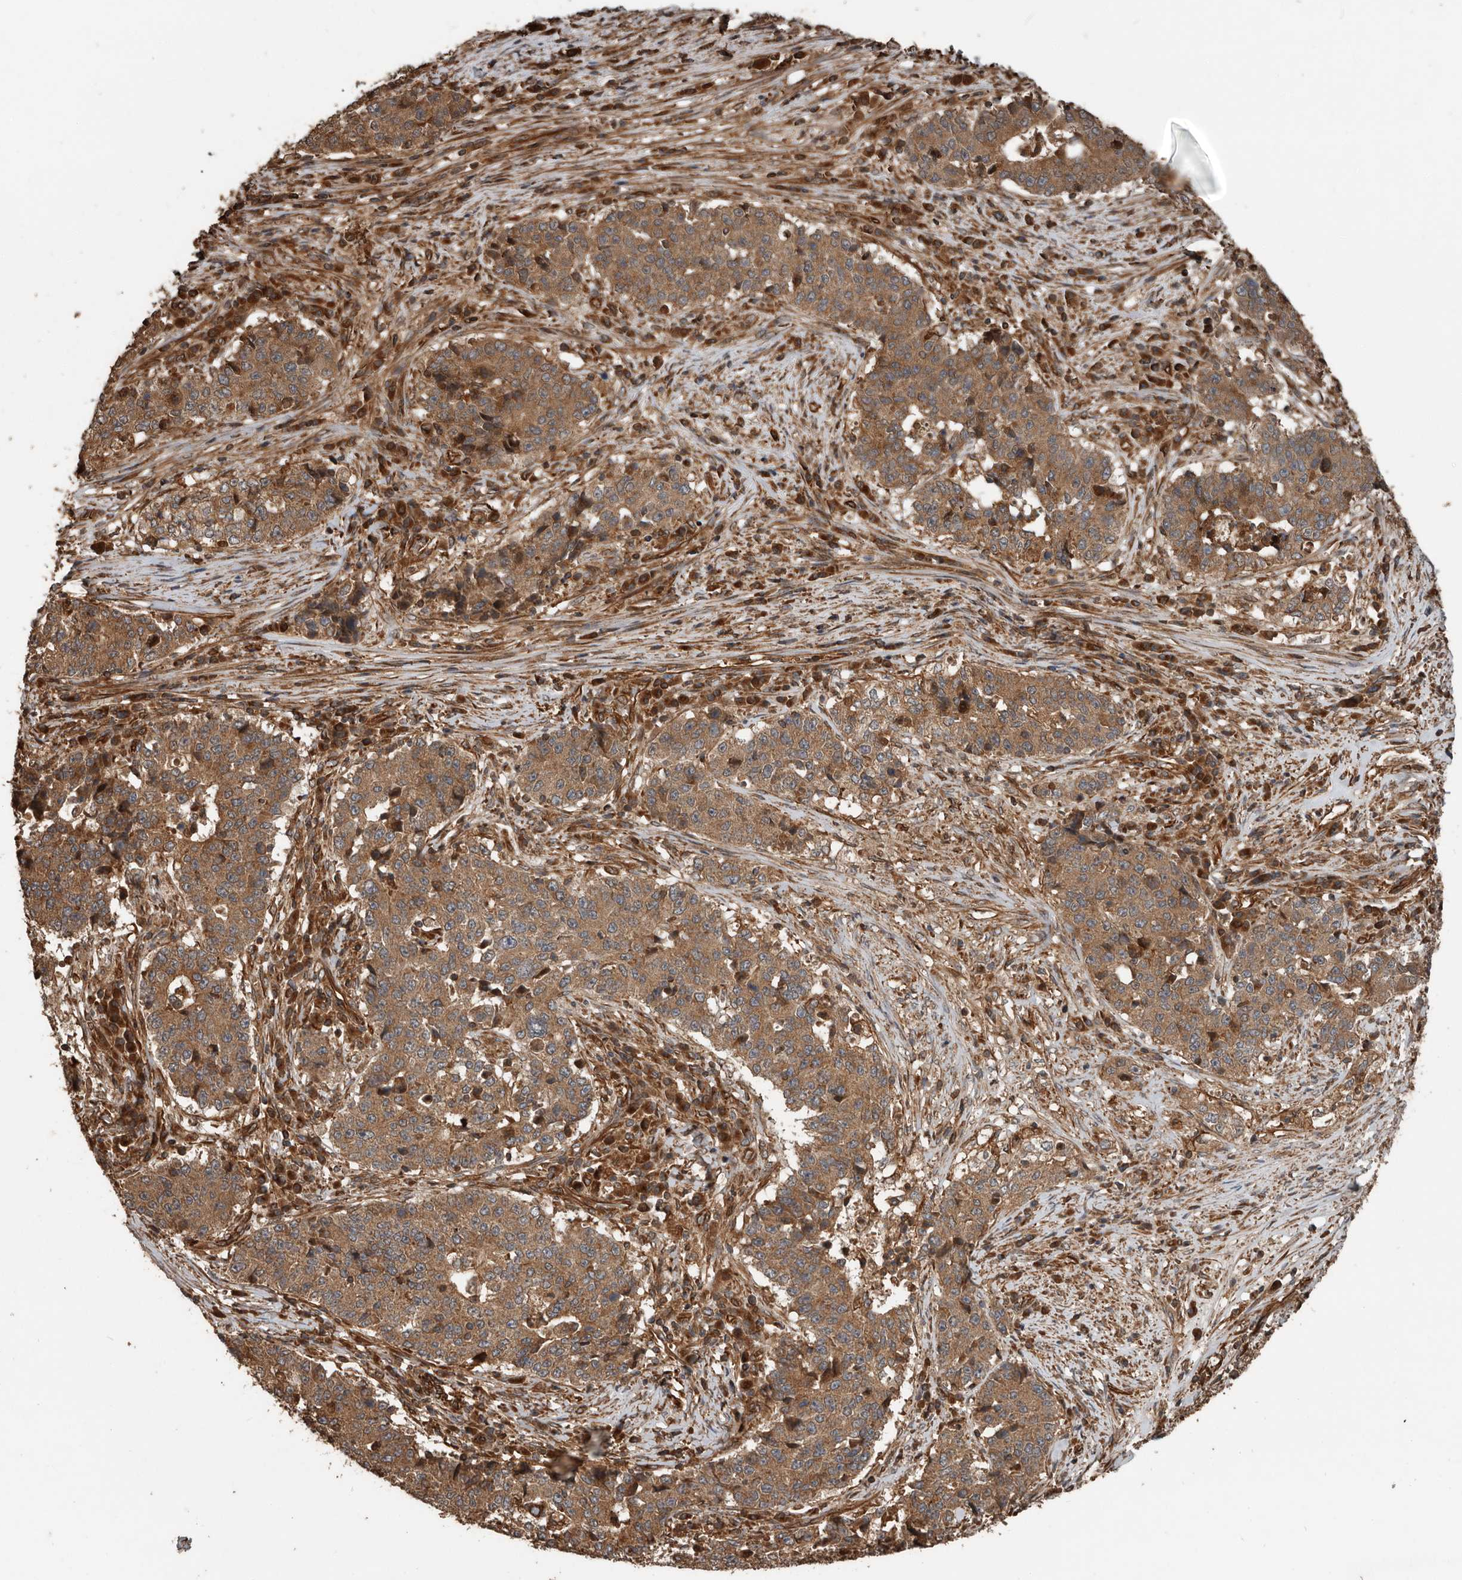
{"staining": {"intensity": "moderate", "quantity": ">75%", "location": "cytoplasmic/membranous"}, "tissue": "stomach cancer", "cell_type": "Tumor cells", "image_type": "cancer", "snomed": [{"axis": "morphology", "description": "Adenocarcinoma, NOS"}, {"axis": "topography", "description": "Stomach"}], "caption": "Immunohistochemistry (IHC) staining of adenocarcinoma (stomach), which exhibits medium levels of moderate cytoplasmic/membranous expression in approximately >75% of tumor cells indicating moderate cytoplasmic/membranous protein staining. The staining was performed using DAB (brown) for protein detection and nuclei were counterstained in hematoxylin (blue).", "gene": "YOD1", "patient": {"sex": "male", "age": 59}}